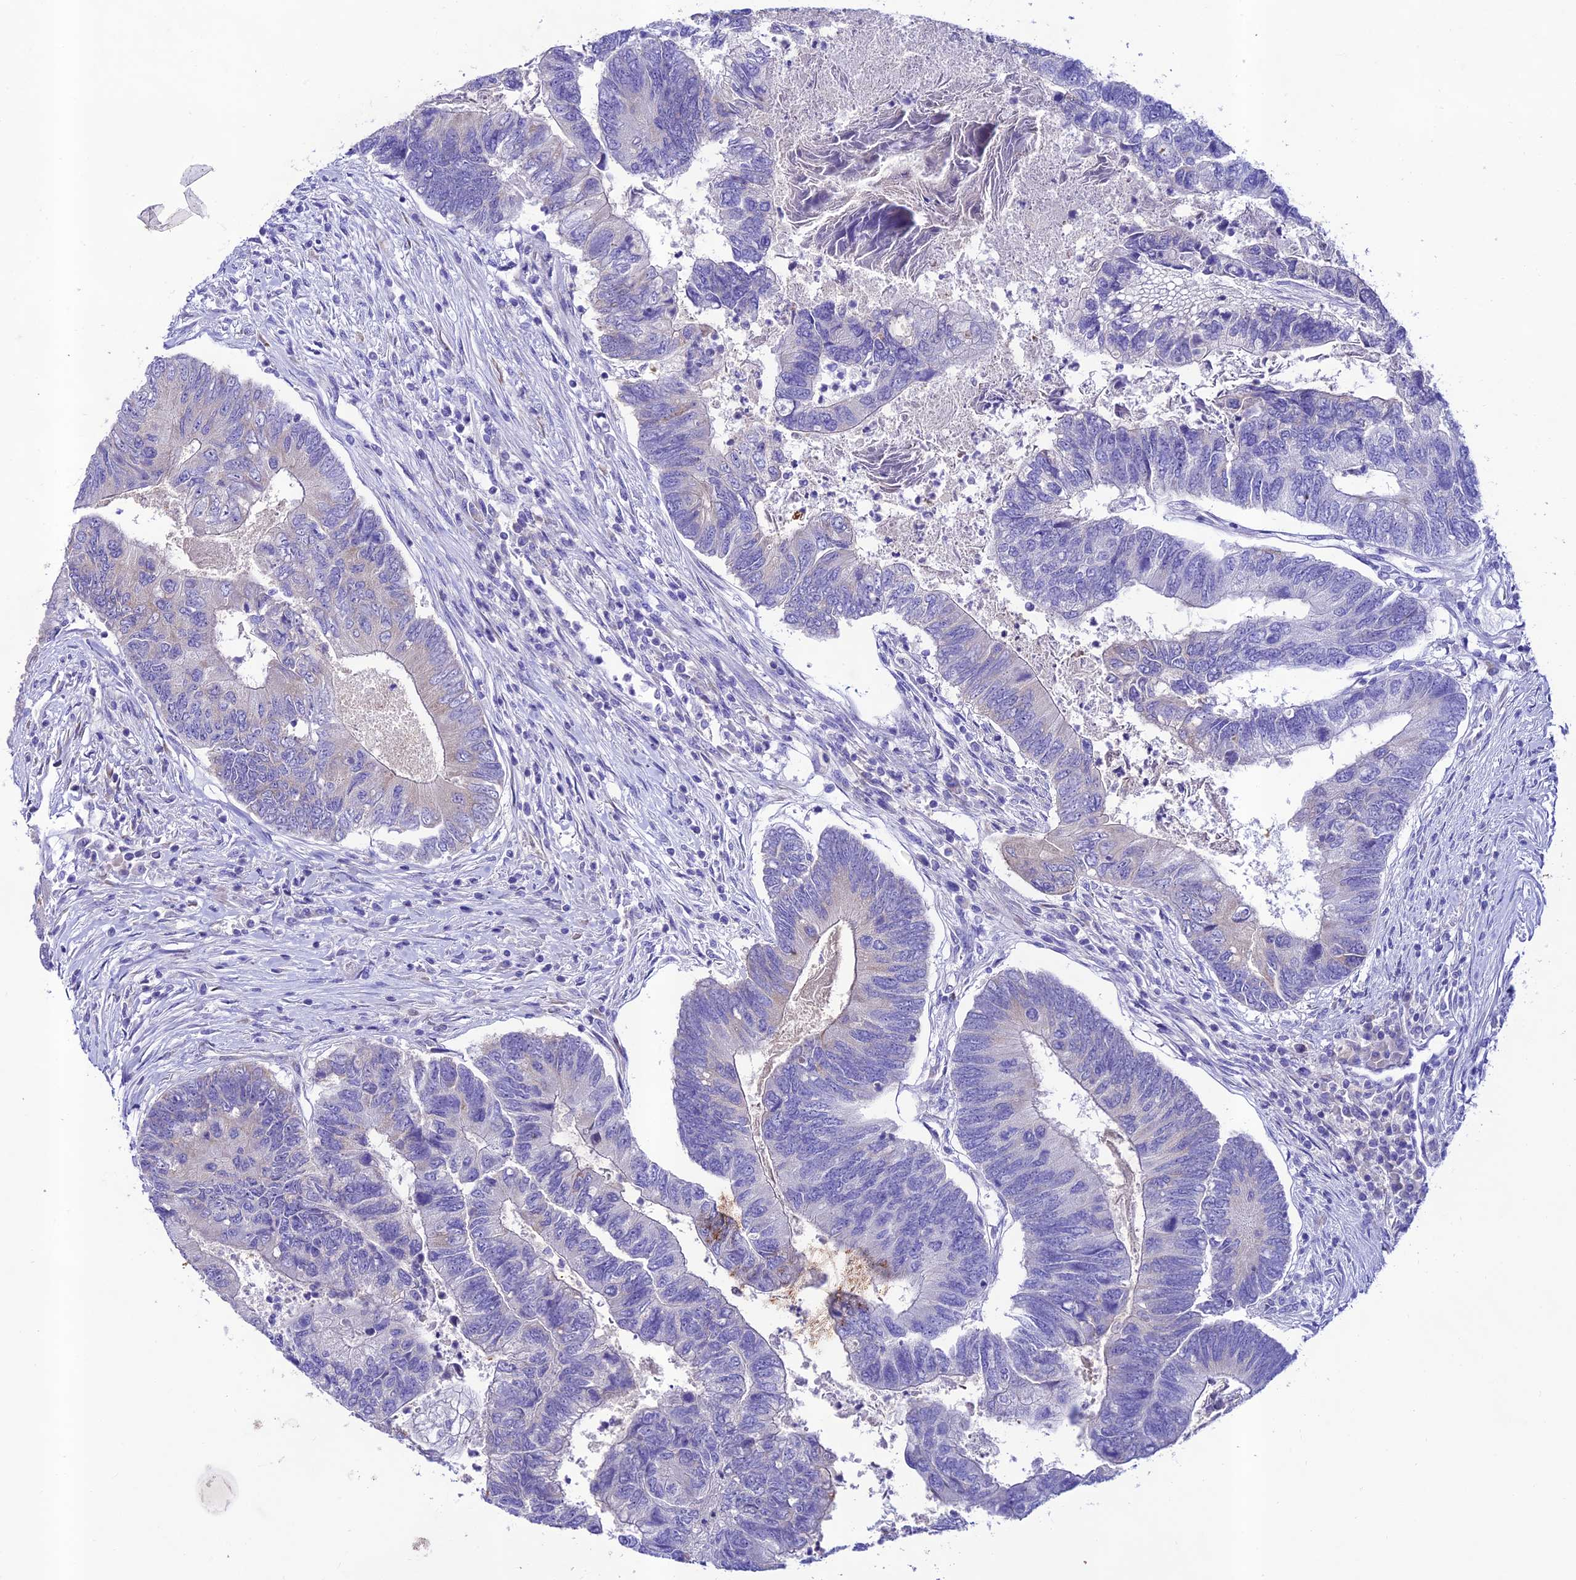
{"staining": {"intensity": "negative", "quantity": "none", "location": "none"}, "tissue": "colorectal cancer", "cell_type": "Tumor cells", "image_type": "cancer", "snomed": [{"axis": "morphology", "description": "Adenocarcinoma, NOS"}, {"axis": "topography", "description": "Colon"}], "caption": "IHC histopathology image of neoplastic tissue: colorectal cancer (adenocarcinoma) stained with DAB demonstrates no significant protein positivity in tumor cells. The staining was performed using DAB to visualize the protein expression in brown, while the nuclei were stained in blue with hematoxylin (Magnification: 20x).", "gene": "NLRP6", "patient": {"sex": "female", "age": 67}}